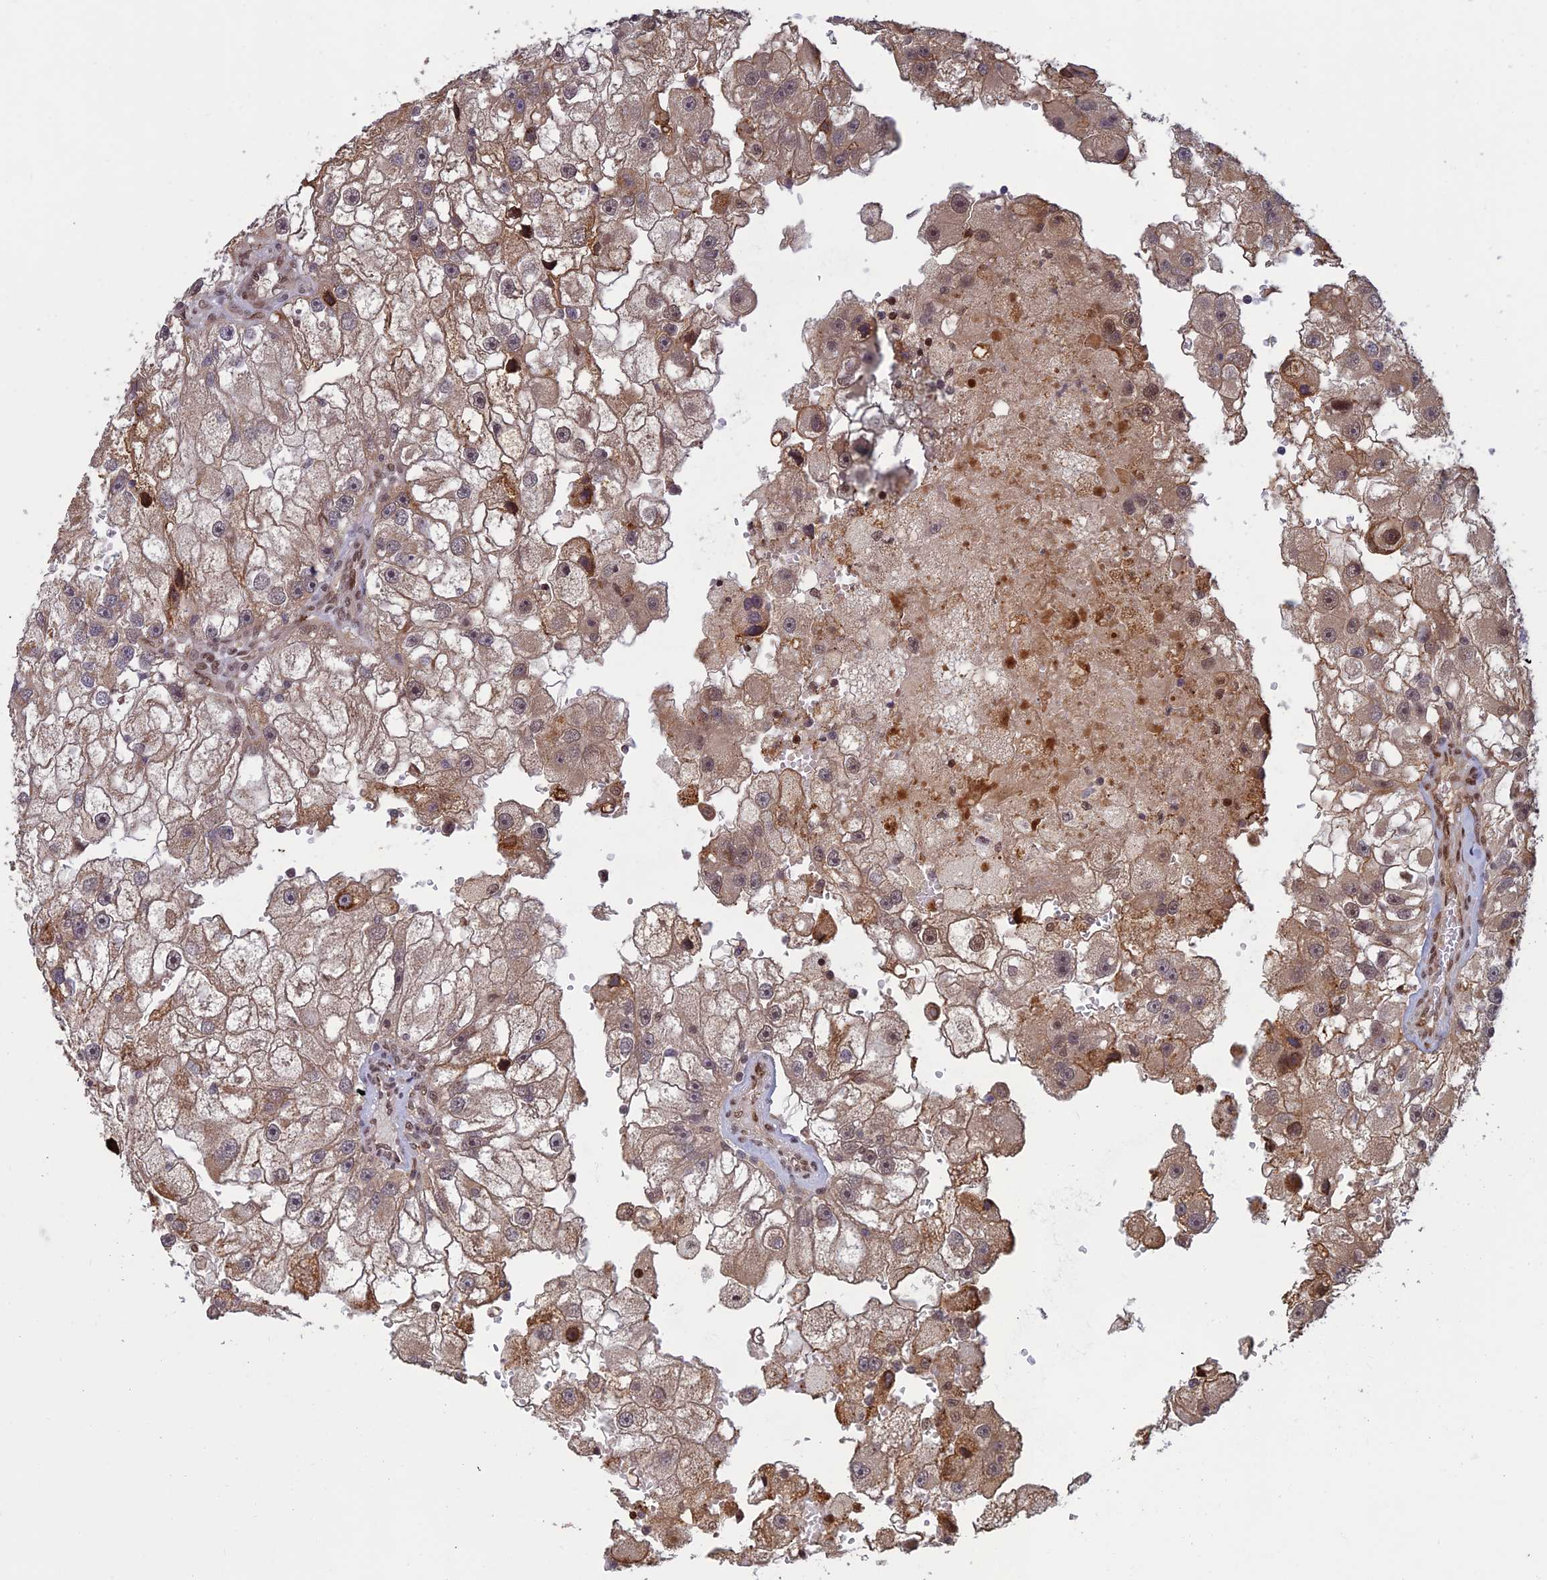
{"staining": {"intensity": "moderate", "quantity": "25%-75%", "location": "cytoplasmic/membranous"}, "tissue": "renal cancer", "cell_type": "Tumor cells", "image_type": "cancer", "snomed": [{"axis": "morphology", "description": "Adenocarcinoma, NOS"}, {"axis": "topography", "description": "Kidney"}], "caption": "Human renal cancer (adenocarcinoma) stained with a brown dye displays moderate cytoplasmic/membranous positive positivity in approximately 25%-75% of tumor cells.", "gene": "ZNF565", "patient": {"sex": "male", "age": 63}}